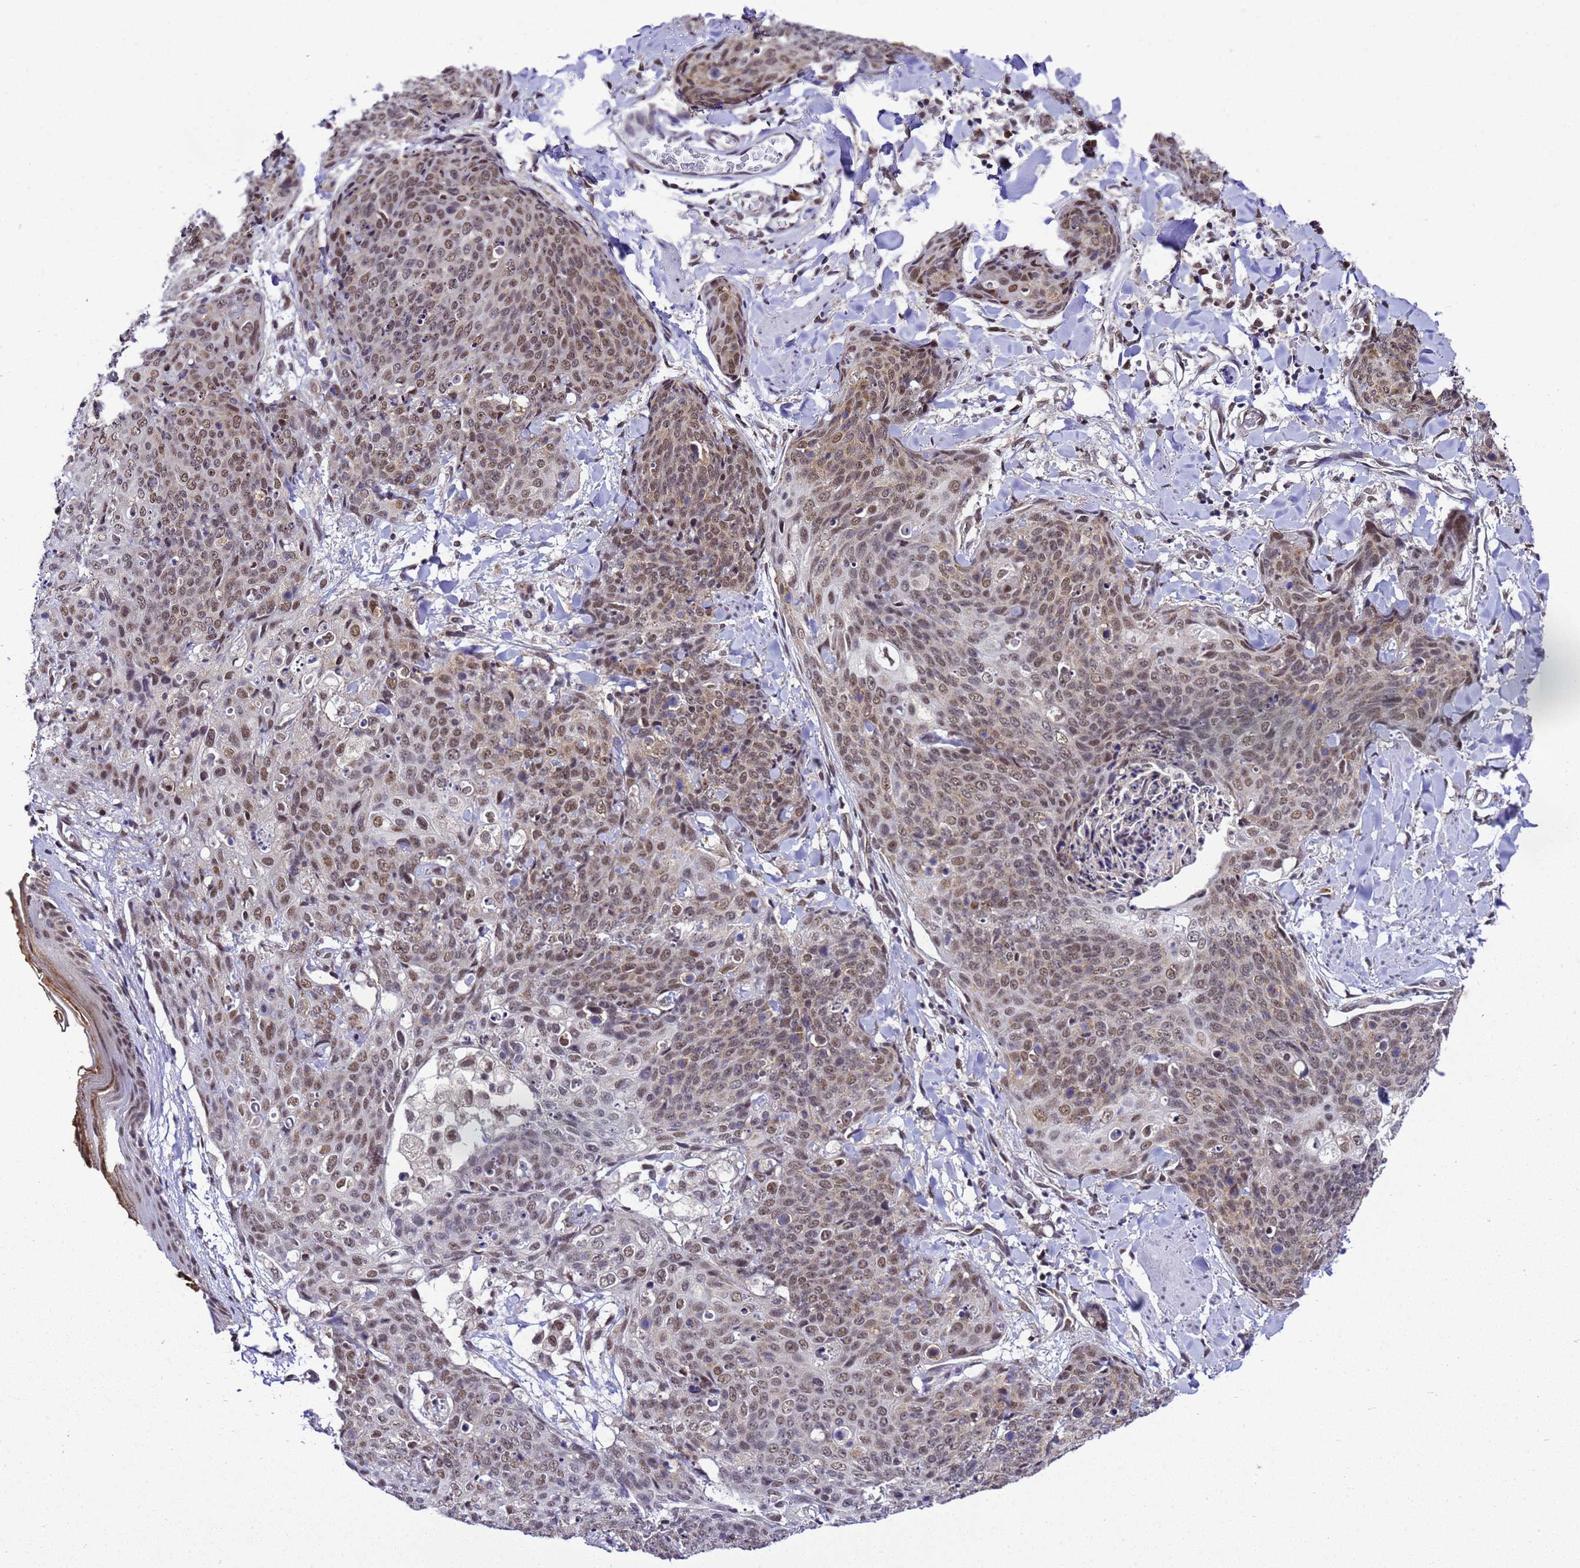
{"staining": {"intensity": "weak", "quantity": "25%-75%", "location": "cytoplasmic/membranous,nuclear"}, "tissue": "skin cancer", "cell_type": "Tumor cells", "image_type": "cancer", "snomed": [{"axis": "morphology", "description": "Squamous cell carcinoma, NOS"}, {"axis": "topography", "description": "Skin"}, {"axis": "topography", "description": "Vulva"}], "caption": "Protein staining of skin cancer (squamous cell carcinoma) tissue demonstrates weak cytoplasmic/membranous and nuclear expression in approximately 25%-75% of tumor cells.", "gene": "SMN1", "patient": {"sex": "female", "age": 85}}